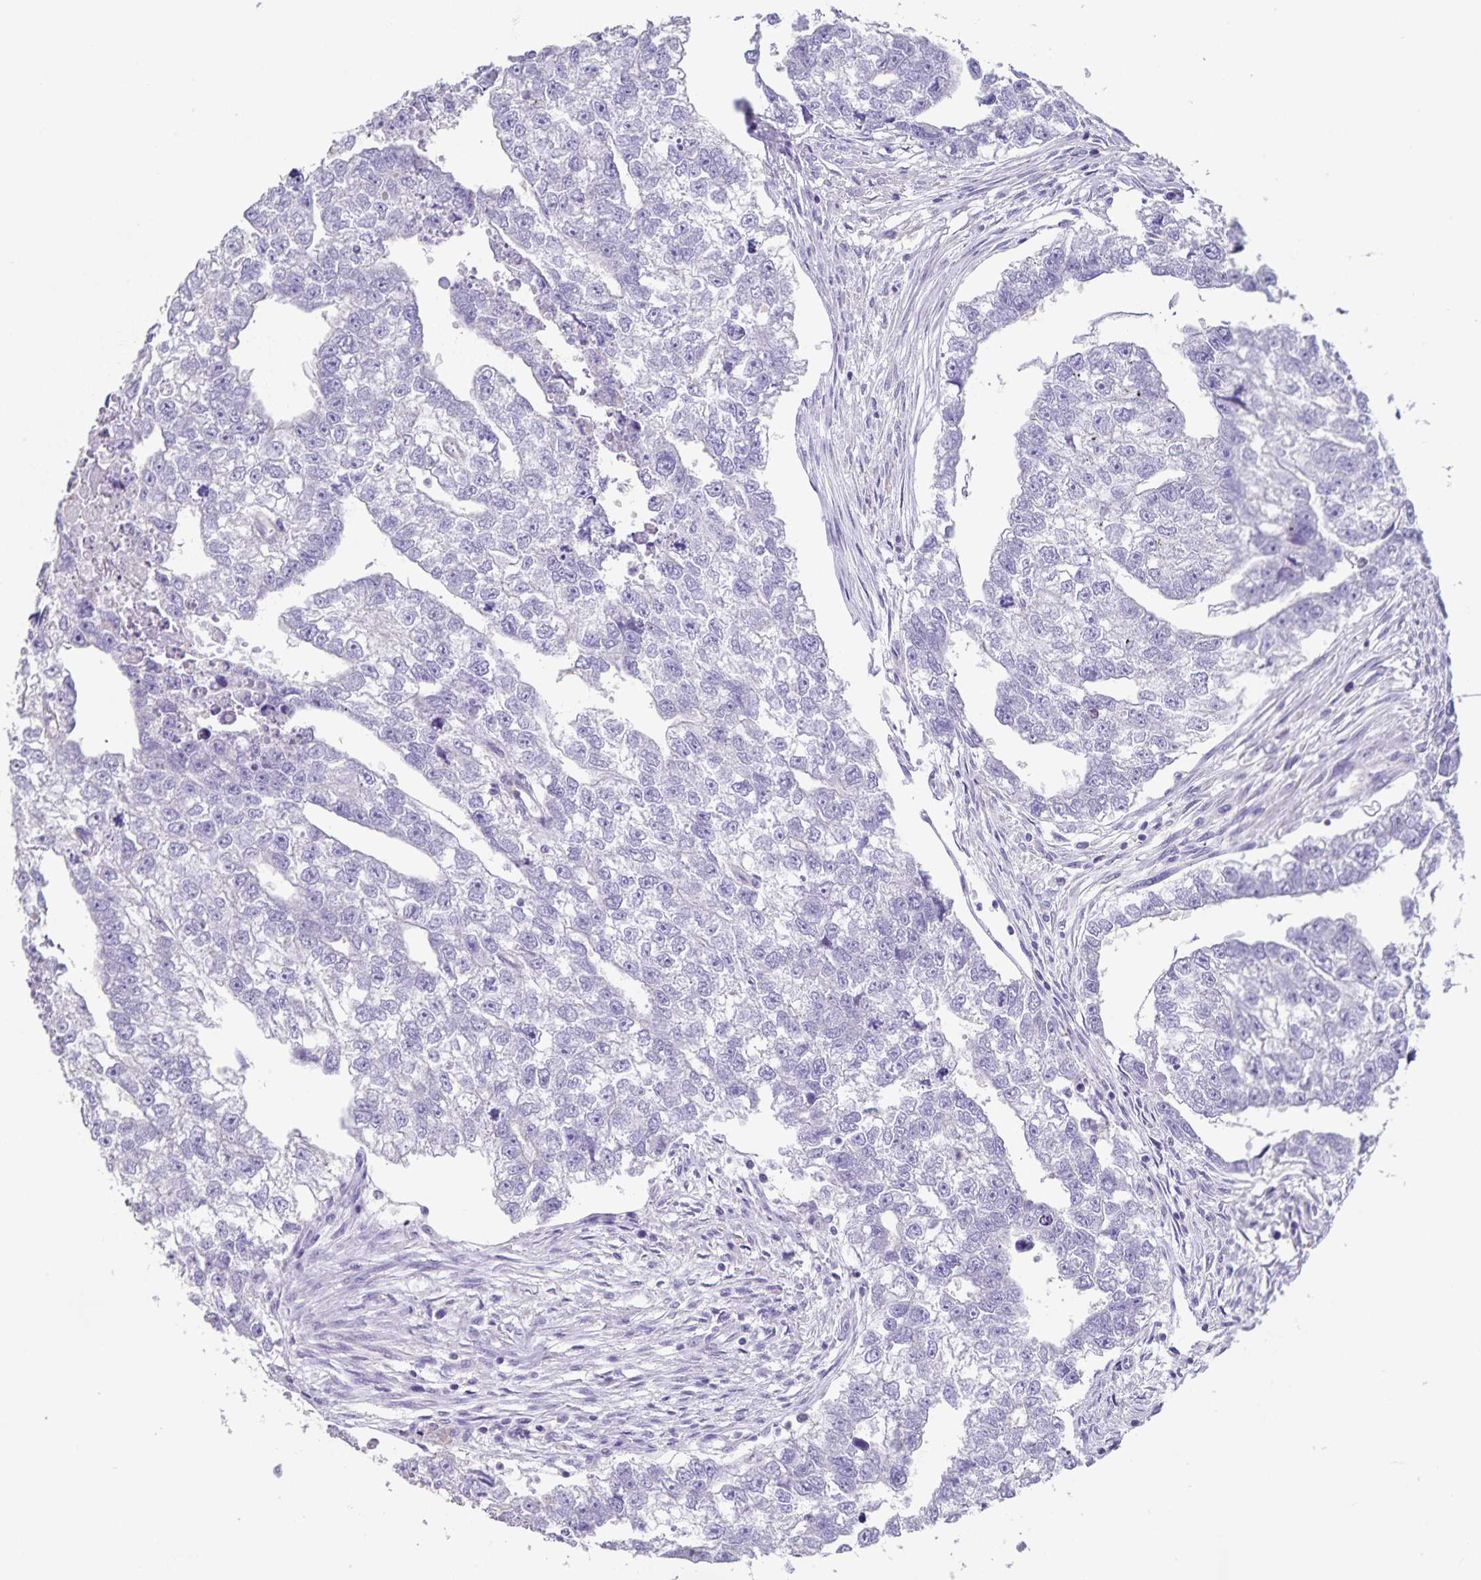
{"staining": {"intensity": "negative", "quantity": "none", "location": "none"}, "tissue": "testis cancer", "cell_type": "Tumor cells", "image_type": "cancer", "snomed": [{"axis": "morphology", "description": "Carcinoma, Embryonal, NOS"}, {"axis": "morphology", "description": "Teratoma, malignant, NOS"}, {"axis": "topography", "description": "Testis"}], "caption": "The IHC micrograph has no significant staining in tumor cells of testis cancer (teratoma (malignant)) tissue.", "gene": "SYNM", "patient": {"sex": "male", "age": 44}}